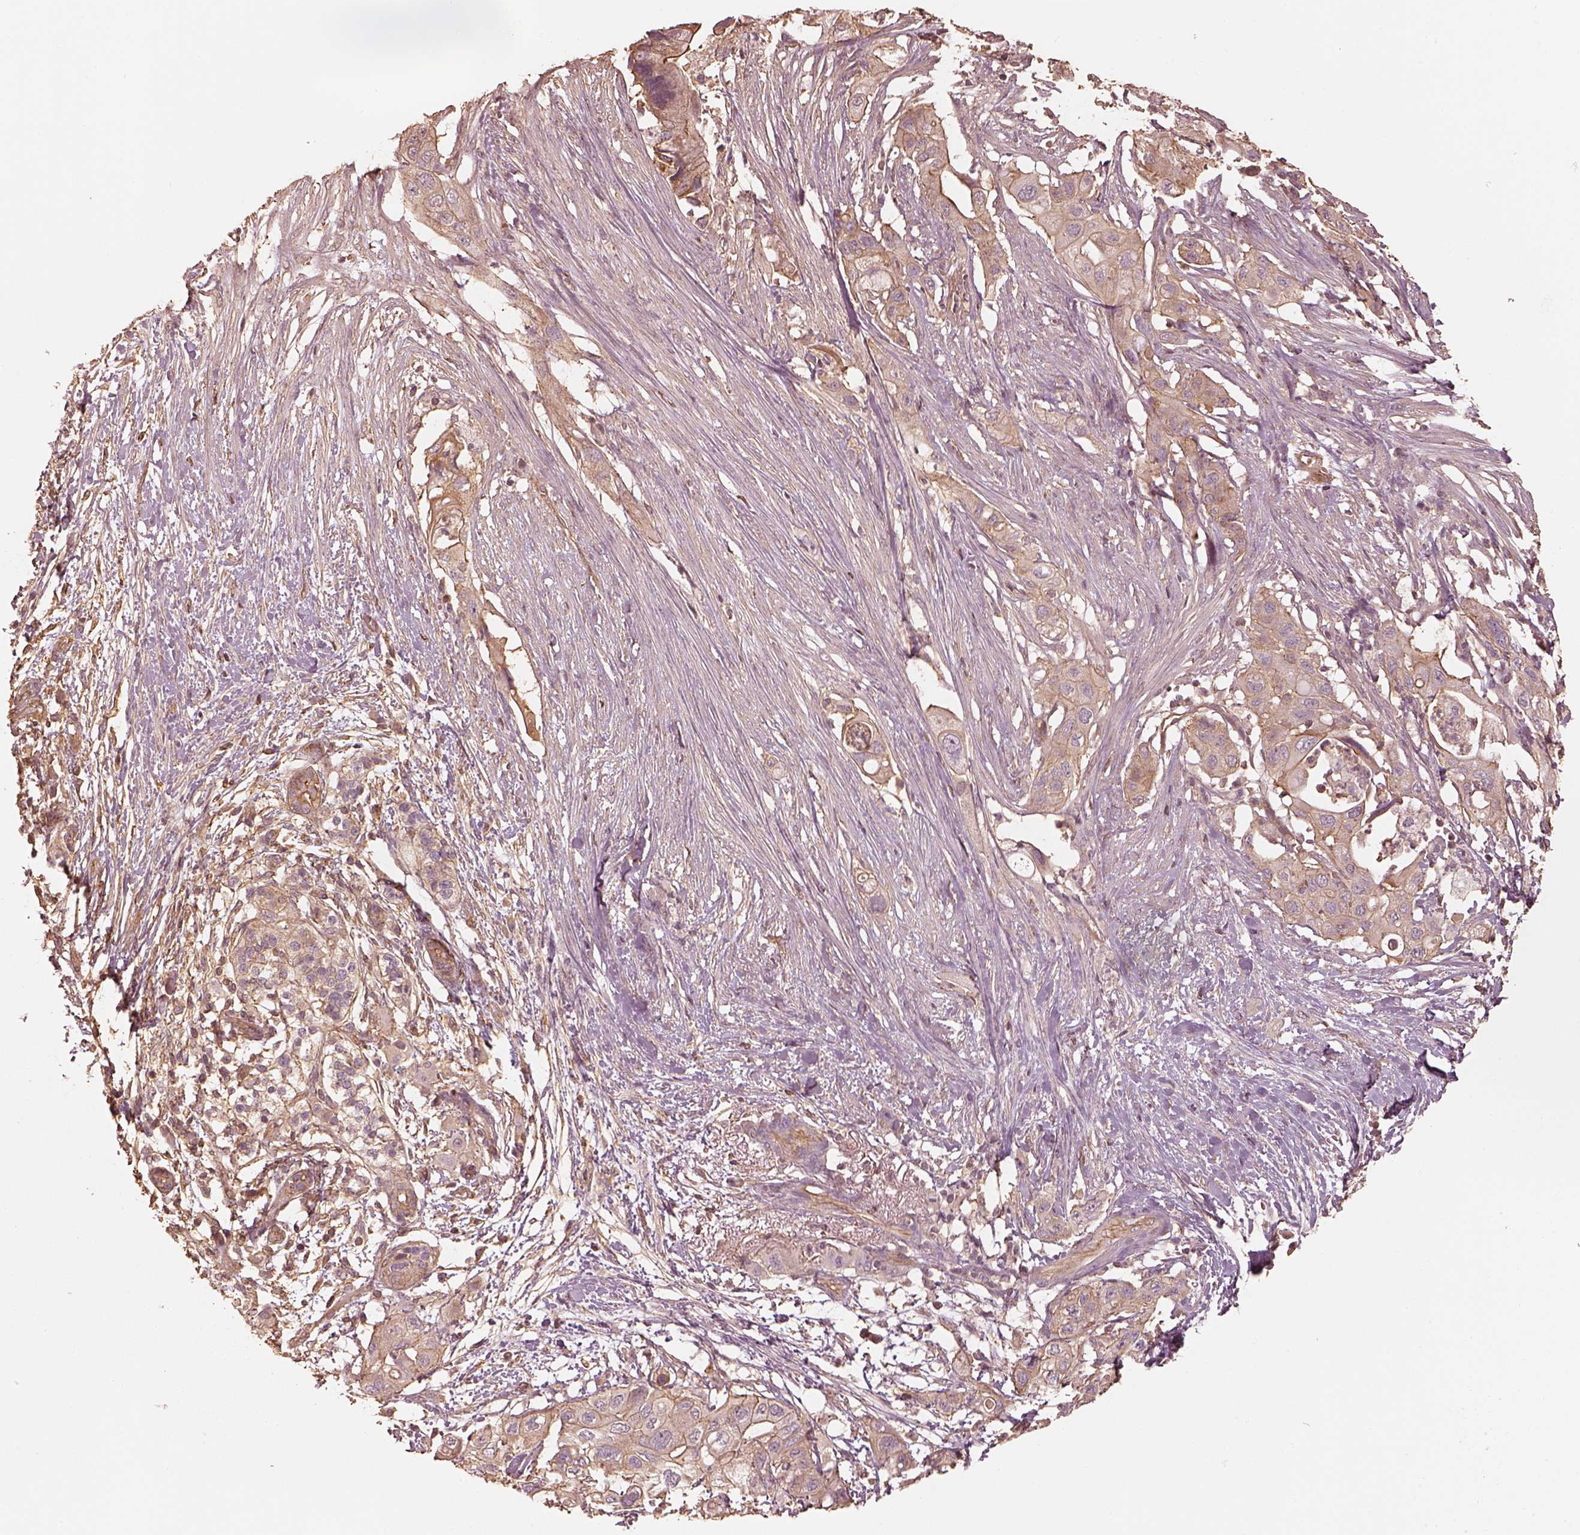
{"staining": {"intensity": "moderate", "quantity": "25%-75%", "location": "cytoplasmic/membranous"}, "tissue": "pancreatic cancer", "cell_type": "Tumor cells", "image_type": "cancer", "snomed": [{"axis": "morphology", "description": "Adenocarcinoma, NOS"}, {"axis": "topography", "description": "Pancreas"}], "caption": "Pancreatic cancer (adenocarcinoma) stained with a protein marker demonstrates moderate staining in tumor cells.", "gene": "WDR7", "patient": {"sex": "female", "age": 72}}